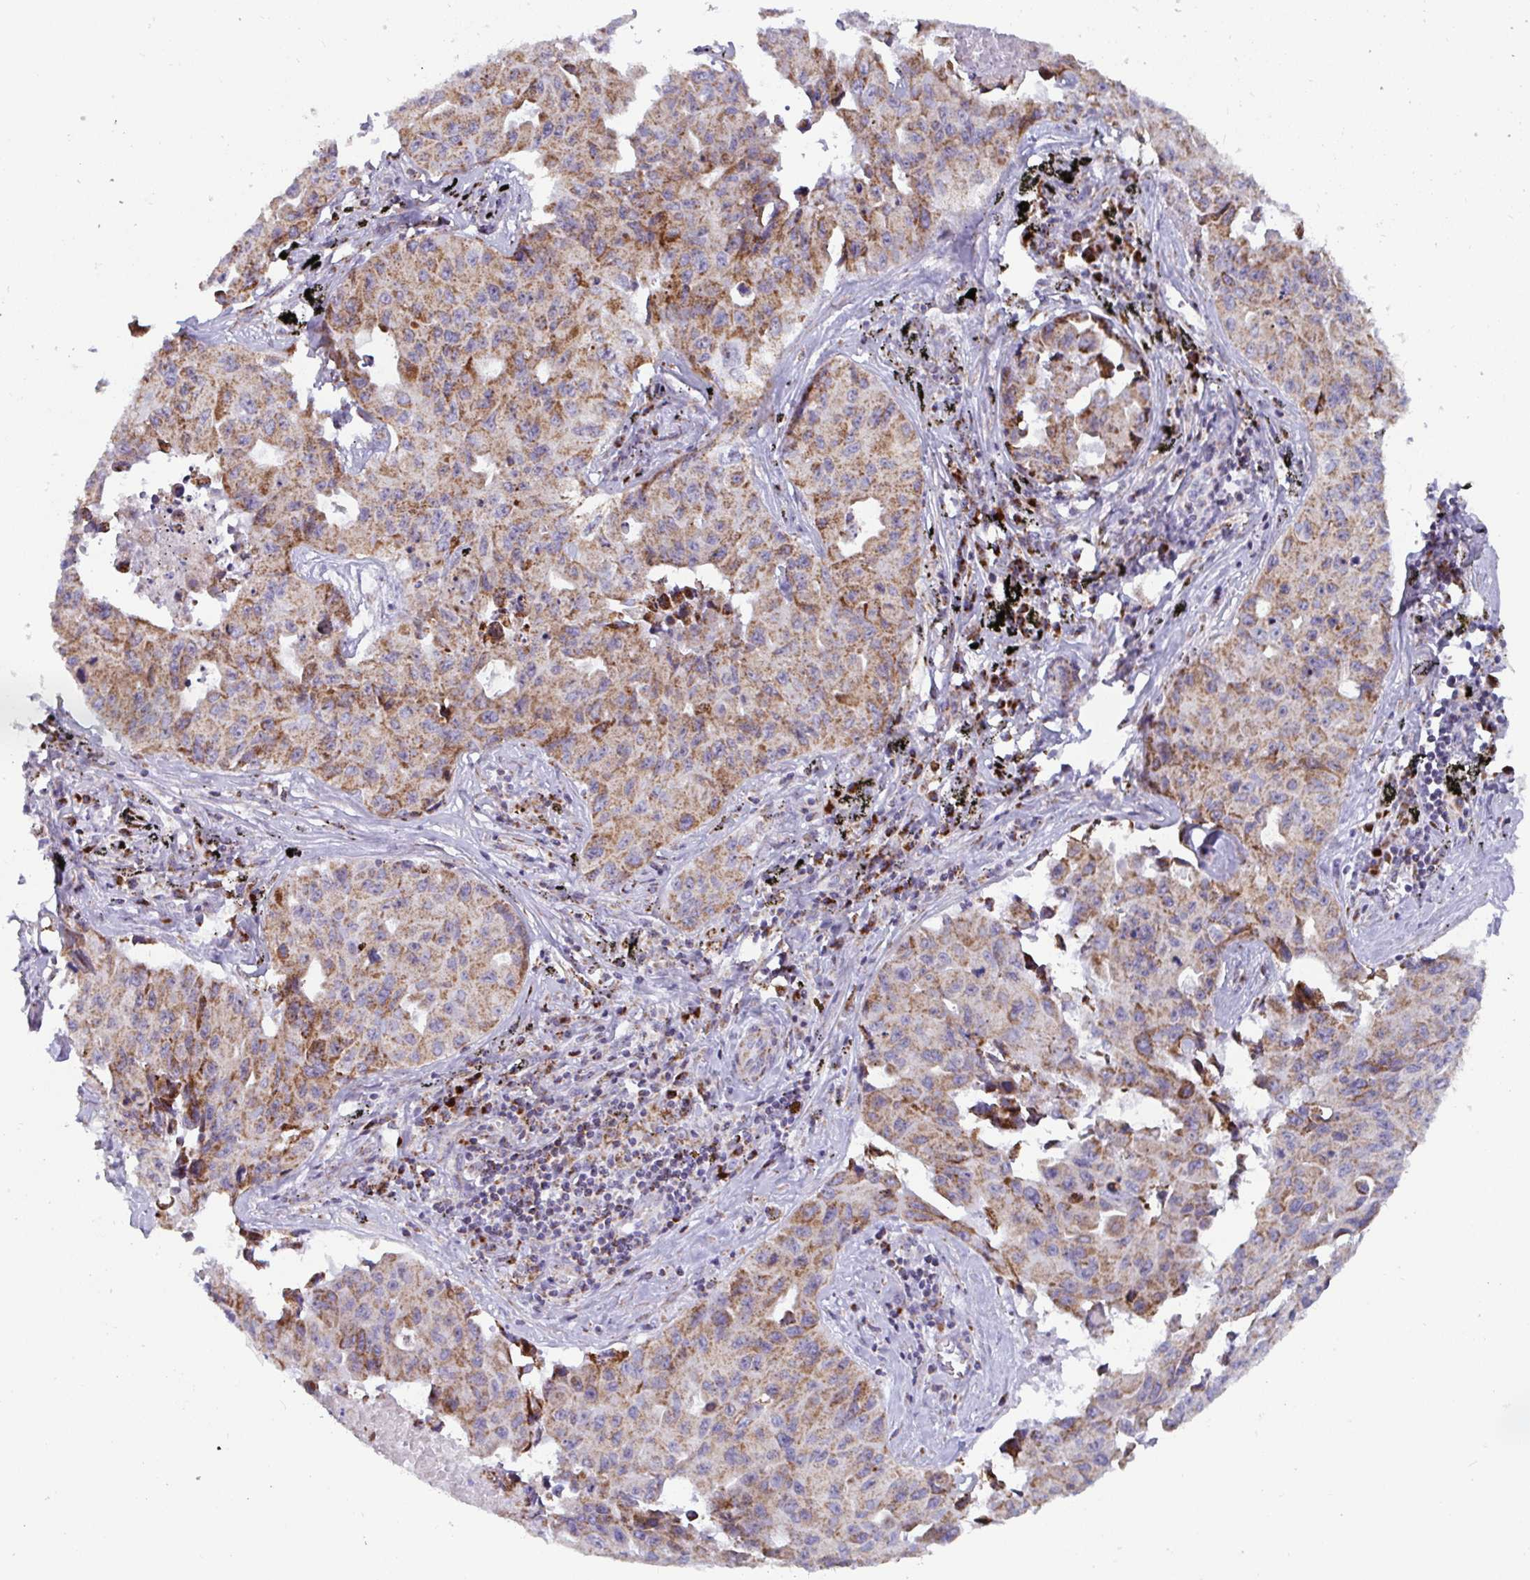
{"staining": {"intensity": "moderate", "quantity": ">75%", "location": "cytoplasmic/membranous"}, "tissue": "lung cancer", "cell_type": "Tumor cells", "image_type": "cancer", "snomed": [{"axis": "morphology", "description": "Adenocarcinoma, NOS"}, {"axis": "topography", "description": "Lymph node"}, {"axis": "topography", "description": "Lung"}], "caption": "This image exhibits IHC staining of lung adenocarcinoma, with medium moderate cytoplasmic/membranous staining in about >75% of tumor cells.", "gene": "ATP5MJ", "patient": {"sex": "male", "age": 64}}